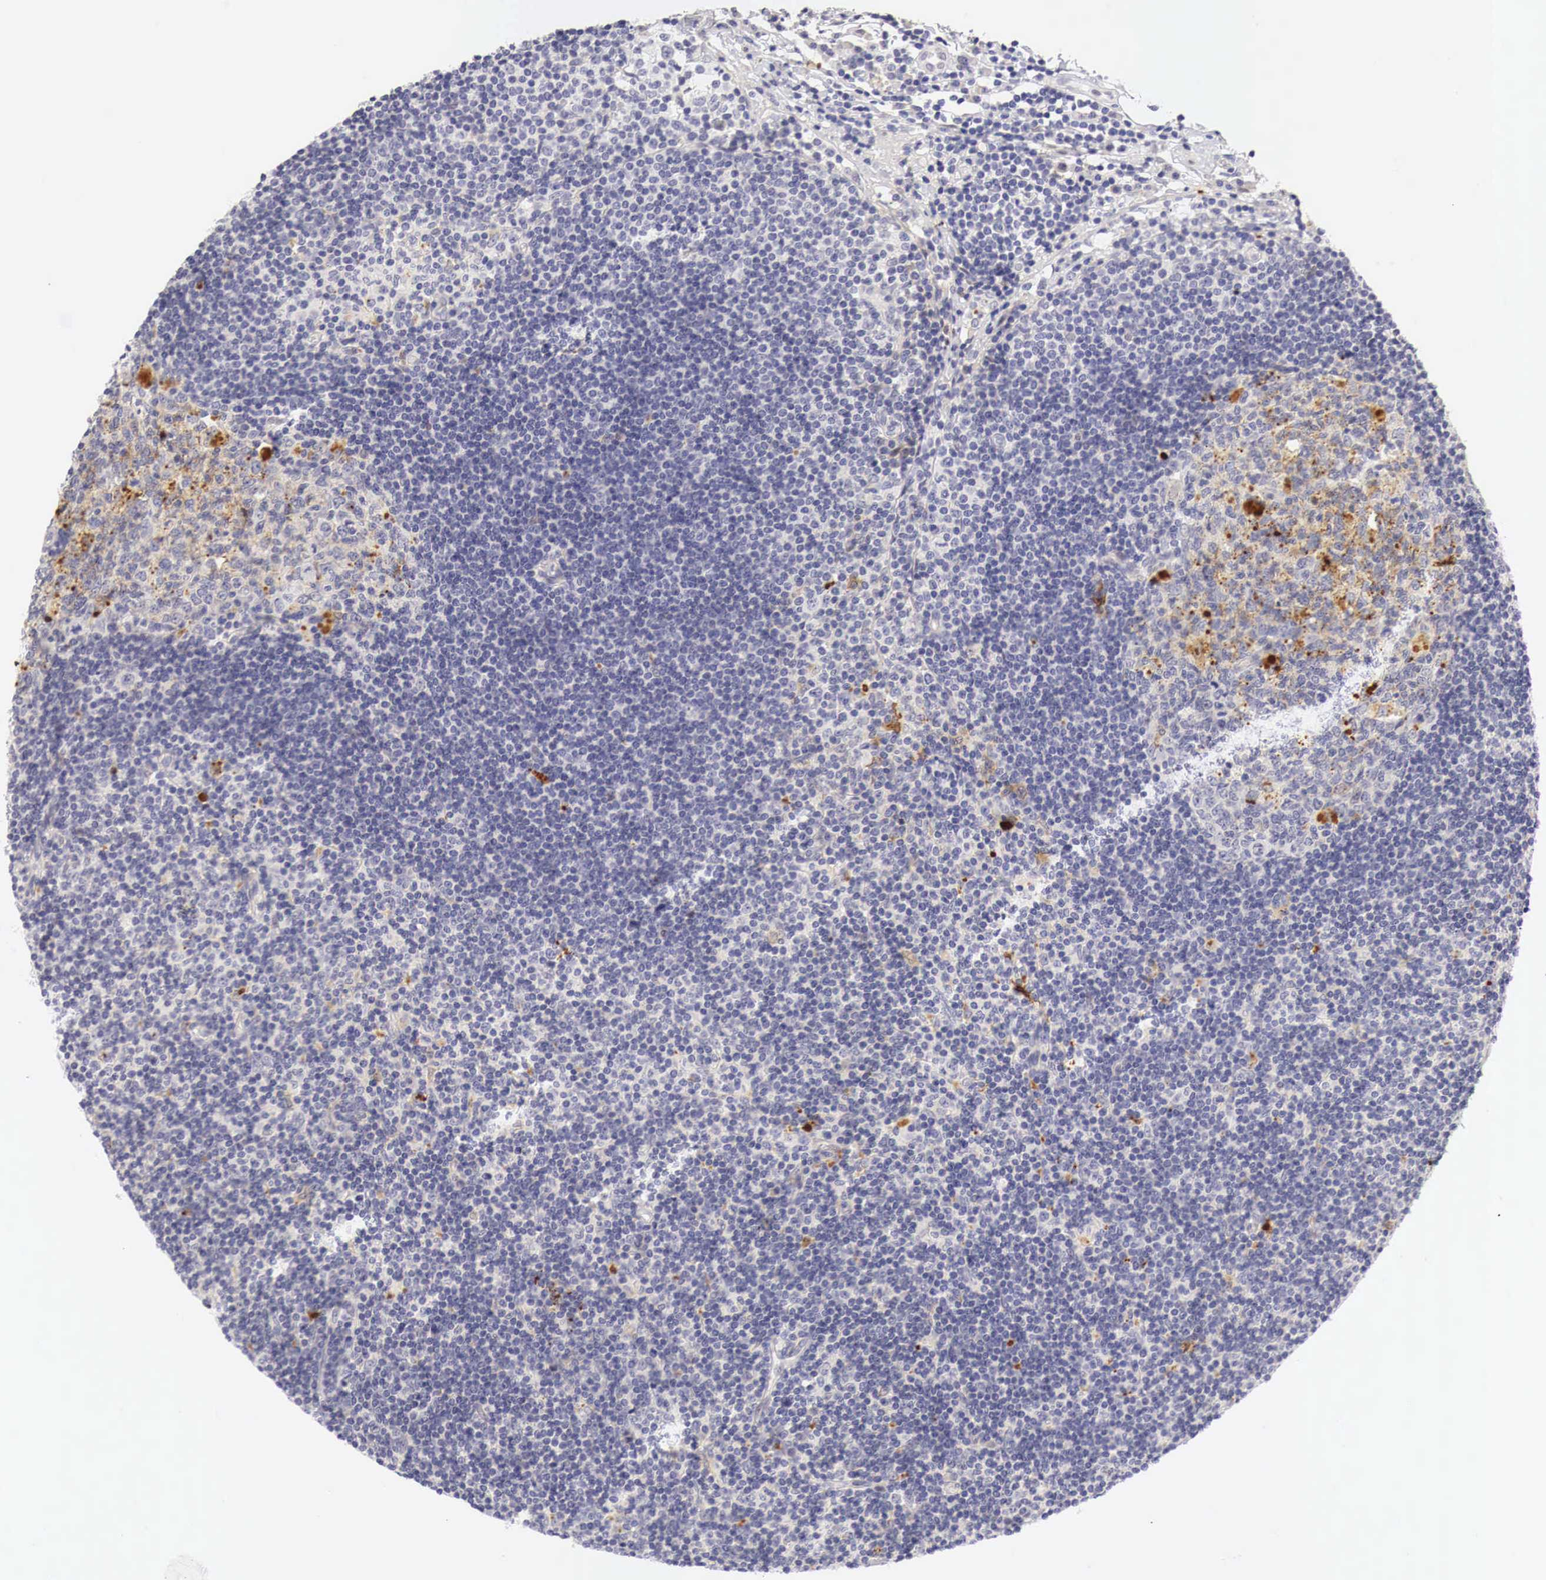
{"staining": {"intensity": "strong", "quantity": "<25%", "location": "cytoplasmic/membranous"}, "tissue": "lymph node", "cell_type": "Germinal center cells", "image_type": "normal", "snomed": [{"axis": "morphology", "description": "Normal tissue, NOS"}, {"axis": "topography", "description": "Lymph node"}], "caption": "Benign lymph node was stained to show a protein in brown. There is medium levels of strong cytoplasmic/membranous expression in about <25% of germinal center cells.", "gene": "CASP3", "patient": {"sex": "female", "age": 53}}